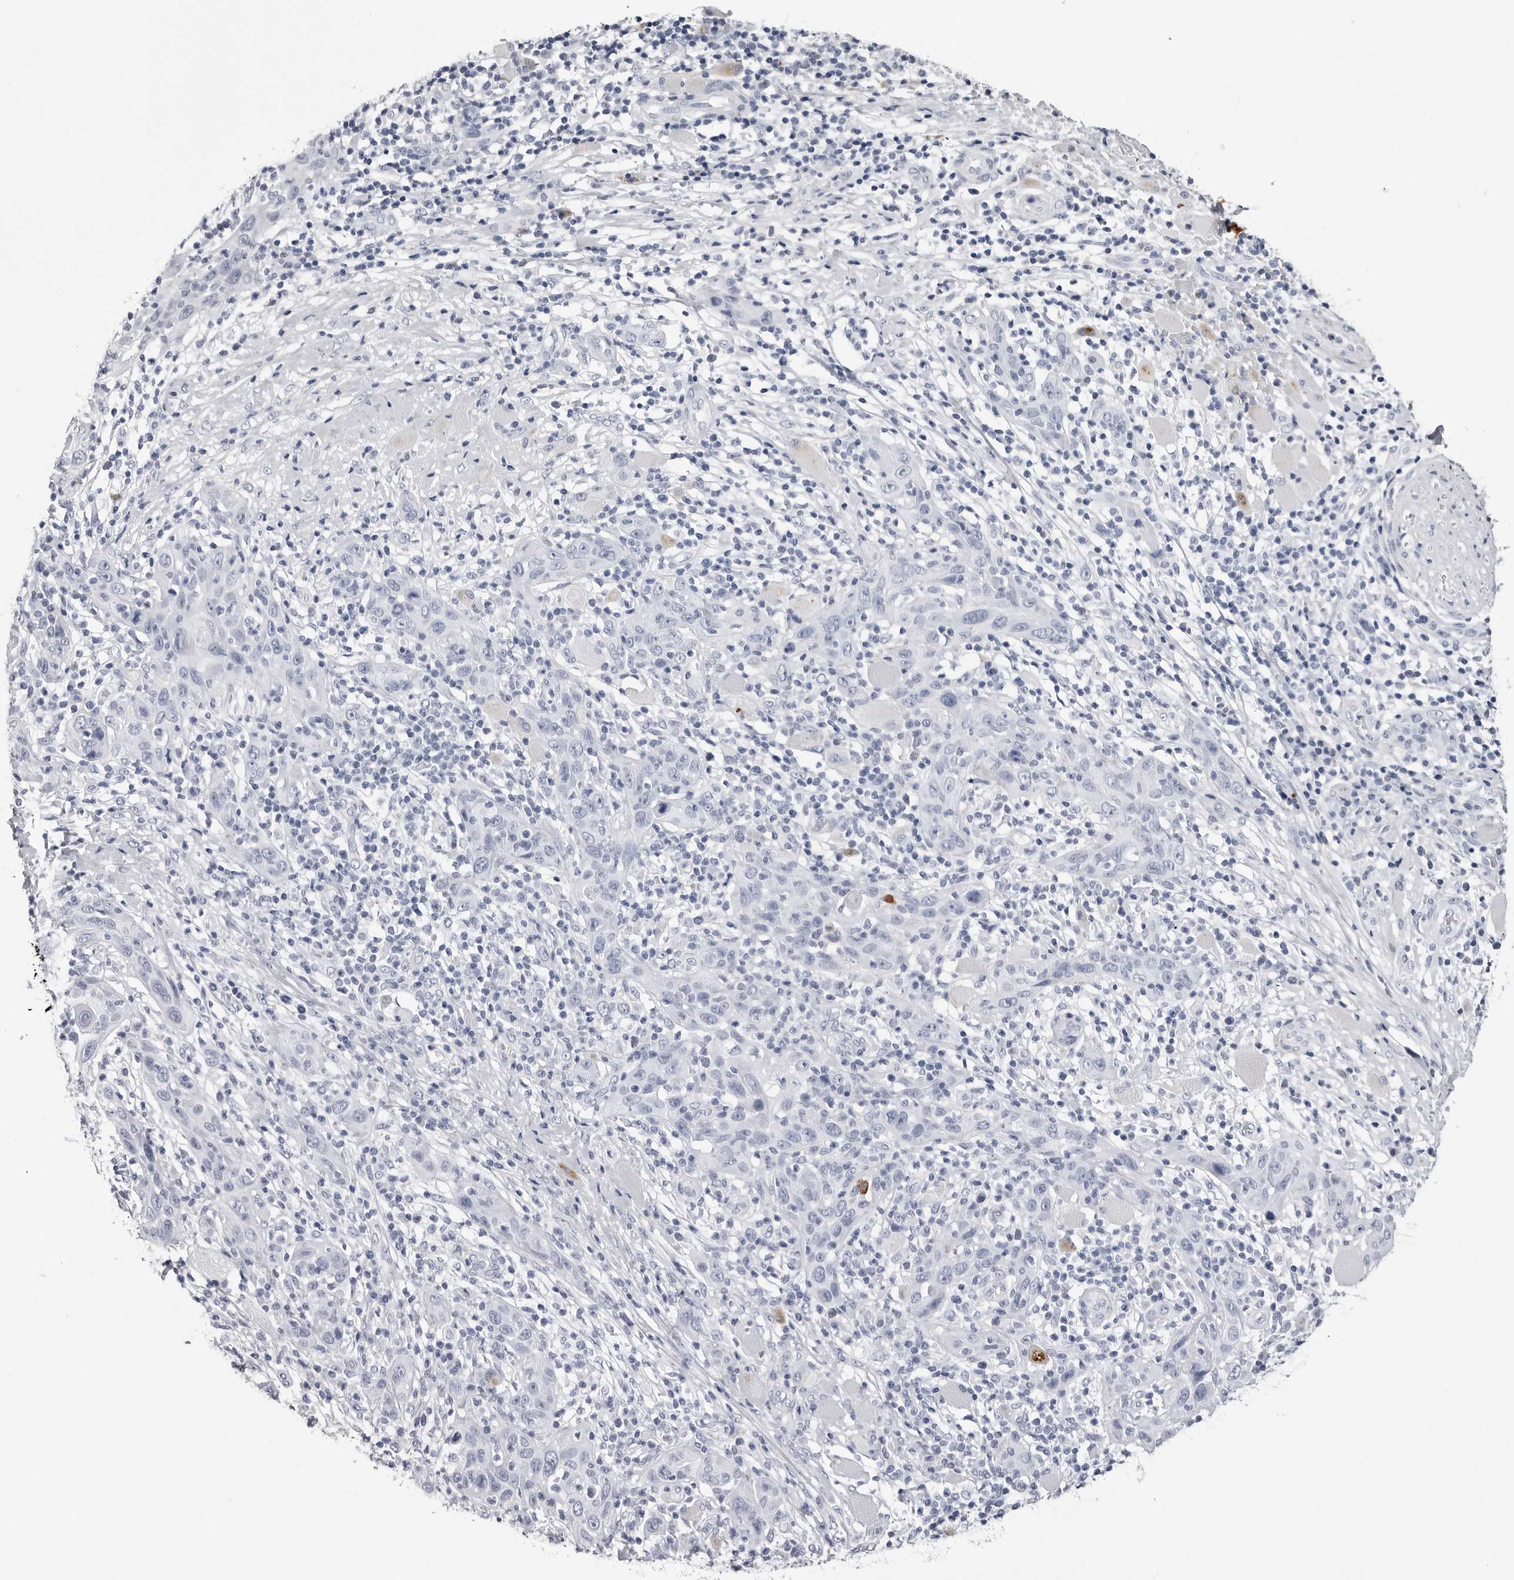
{"staining": {"intensity": "negative", "quantity": "none", "location": "none"}, "tissue": "skin cancer", "cell_type": "Tumor cells", "image_type": "cancer", "snomed": [{"axis": "morphology", "description": "Squamous cell carcinoma, NOS"}, {"axis": "topography", "description": "Skin"}], "caption": "Immunohistochemistry (IHC) photomicrograph of neoplastic tissue: human skin squamous cell carcinoma stained with DAB shows no significant protein positivity in tumor cells.", "gene": "COL26A1", "patient": {"sex": "female", "age": 88}}